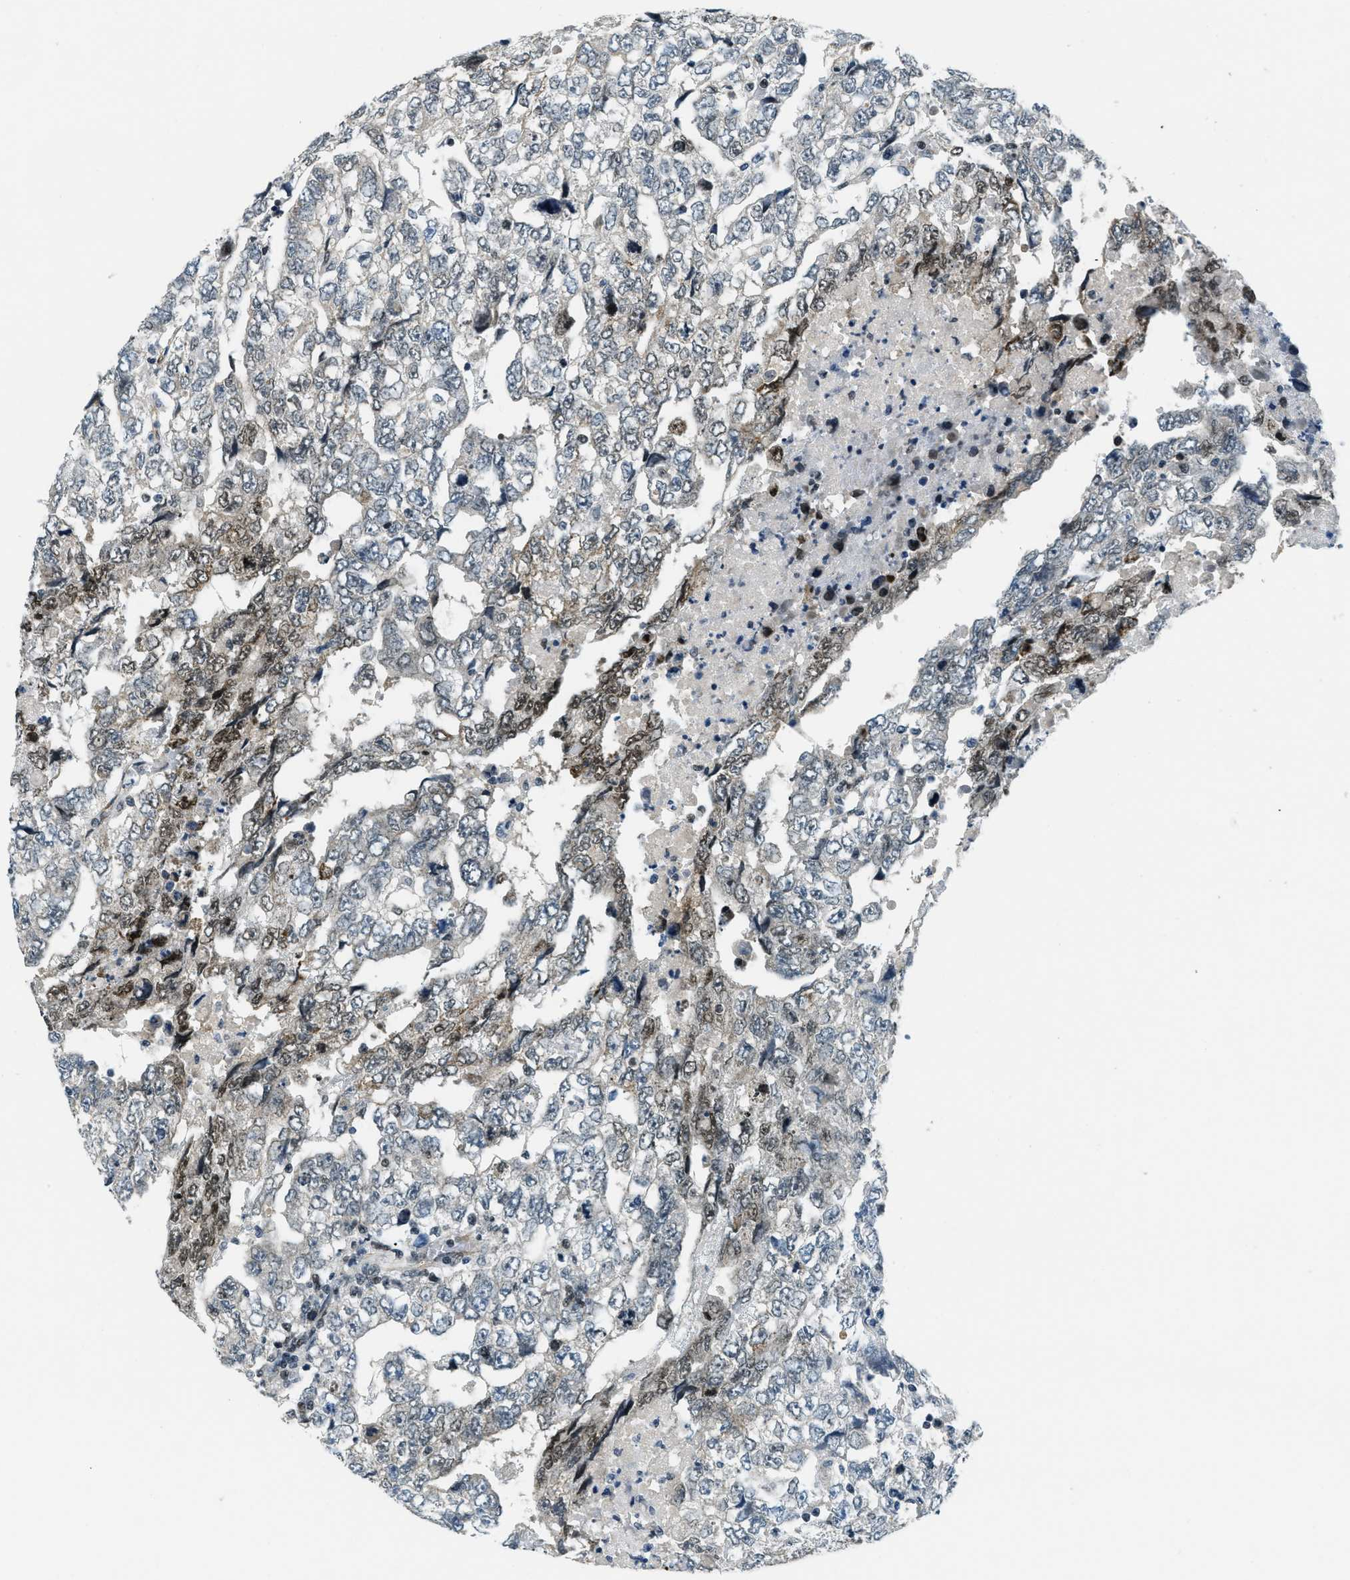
{"staining": {"intensity": "moderate", "quantity": "<25%", "location": "nuclear"}, "tissue": "testis cancer", "cell_type": "Tumor cells", "image_type": "cancer", "snomed": [{"axis": "morphology", "description": "Carcinoma, Embryonal, NOS"}, {"axis": "topography", "description": "Testis"}], "caption": "High-power microscopy captured an IHC micrograph of testis cancer (embryonal carcinoma), revealing moderate nuclear positivity in about <25% of tumor cells.", "gene": "KLF6", "patient": {"sex": "male", "age": 36}}